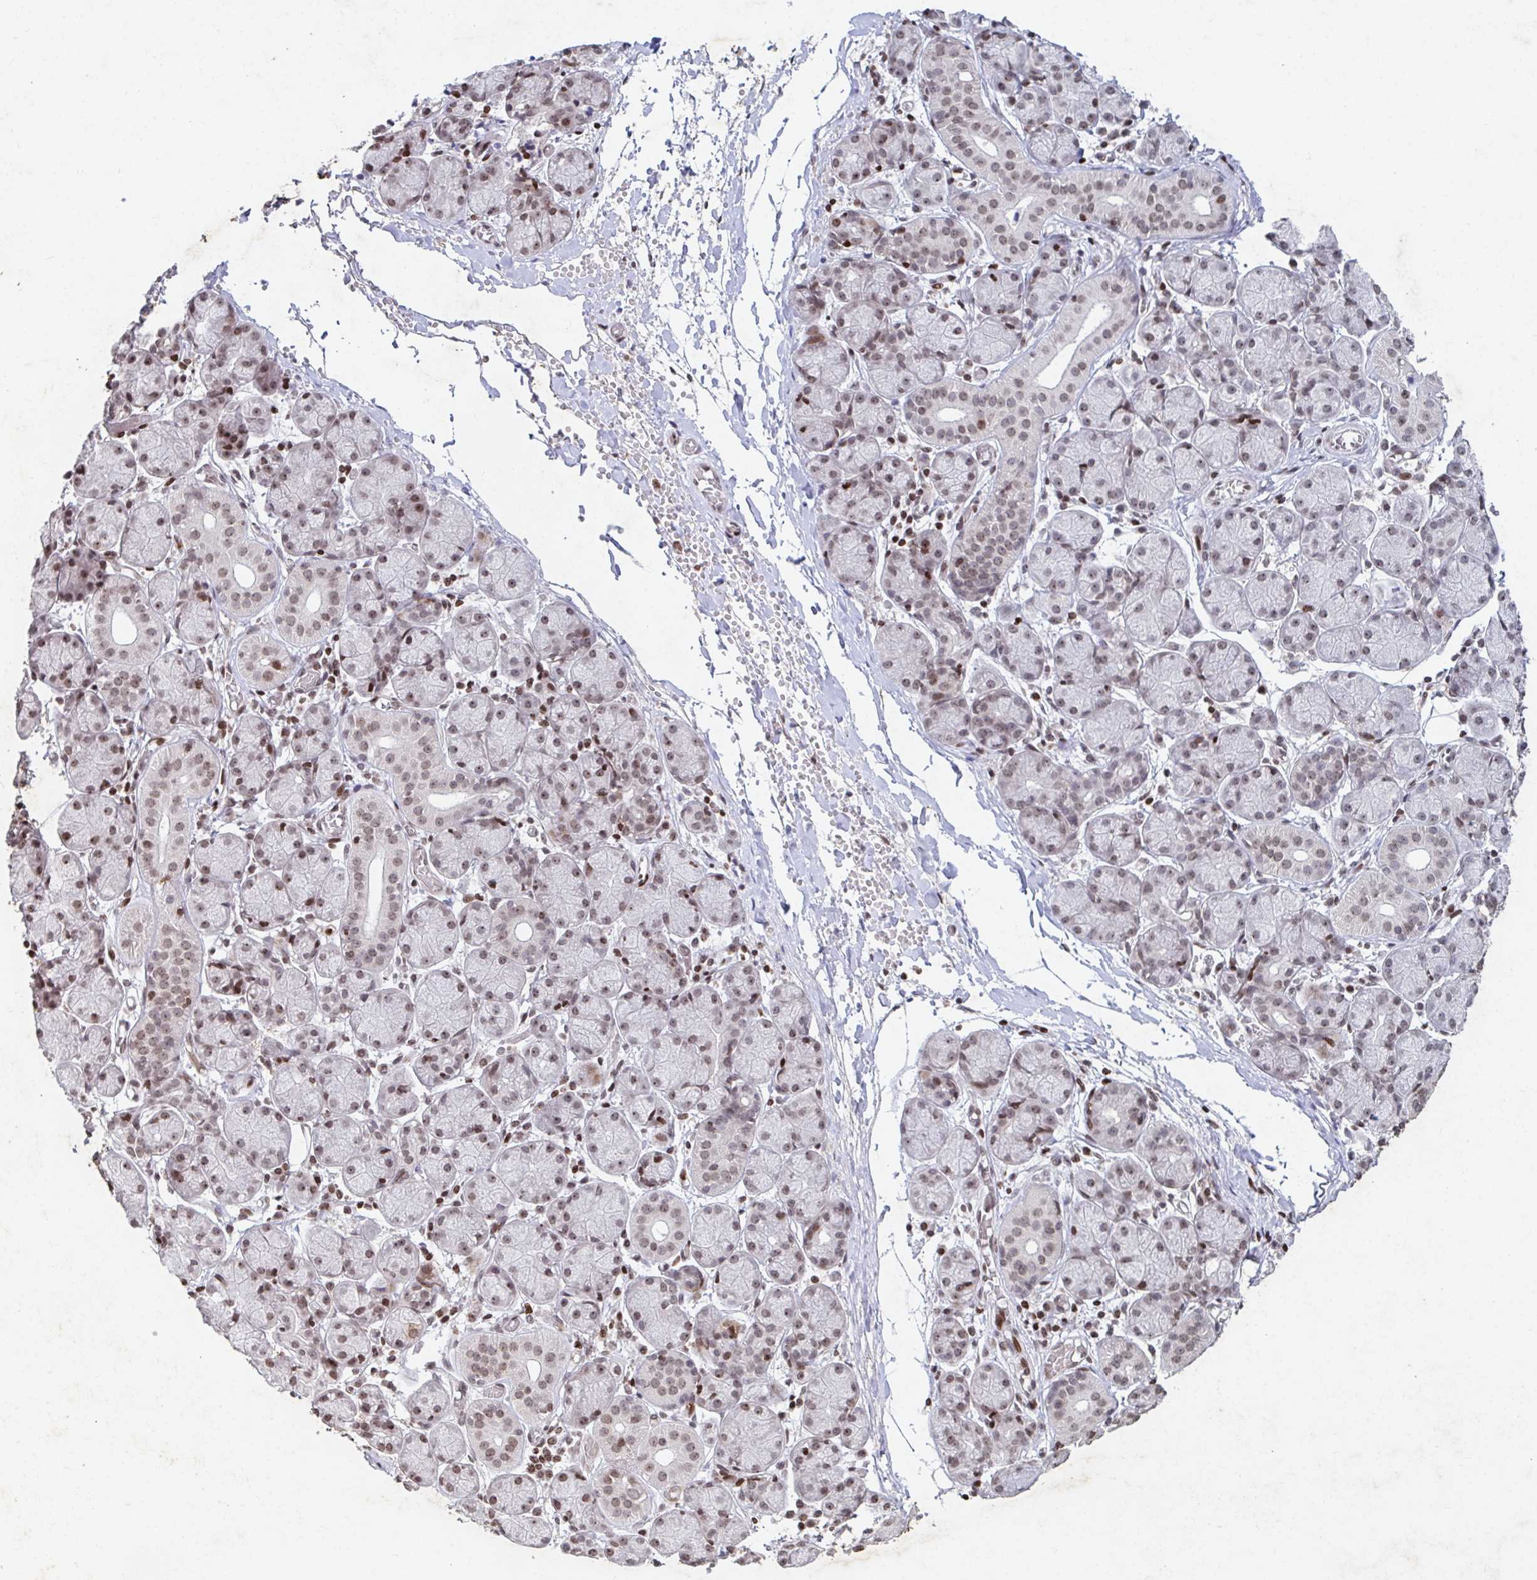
{"staining": {"intensity": "moderate", "quantity": "25%-75%", "location": "nuclear"}, "tissue": "salivary gland", "cell_type": "Glandular cells", "image_type": "normal", "snomed": [{"axis": "morphology", "description": "Normal tissue, NOS"}, {"axis": "topography", "description": "Salivary gland"}], "caption": "Brown immunohistochemical staining in unremarkable human salivary gland demonstrates moderate nuclear positivity in about 25%-75% of glandular cells.", "gene": "C19orf53", "patient": {"sex": "female", "age": 24}}